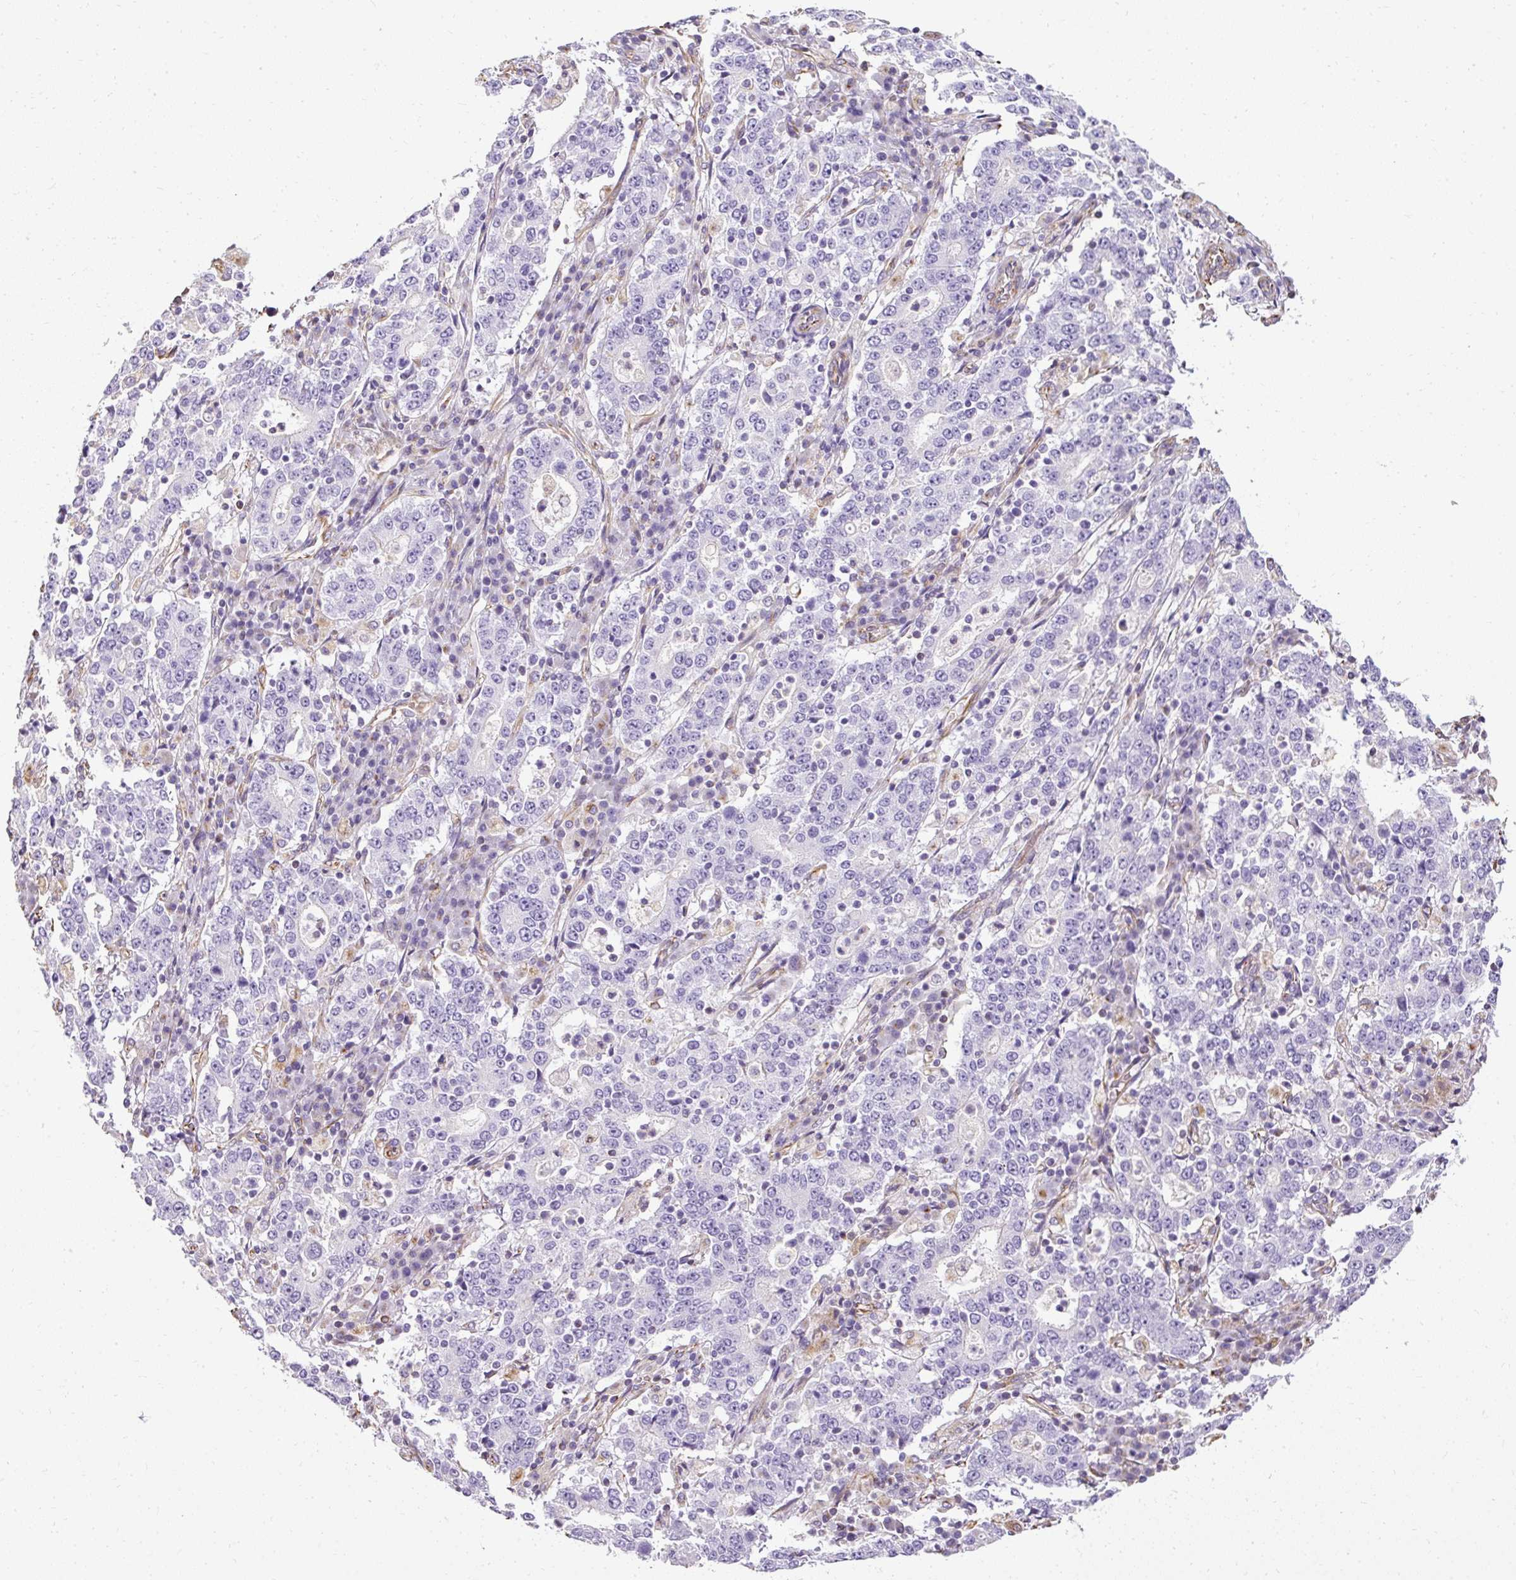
{"staining": {"intensity": "negative", "quantity": "none", "location": "none"}, "tissue": "stomach cancer", "cell_type": "Tumor cells", "image_type": "cancer", "snomed": [{"axis": "morphology", "description": "Adenocarcinoma, NOS"}, {"axis": "topography", "description": "Stomach"}], "caption": "This is an immunohistochemistry (IHC) micrograph of human stomach cancer. There is no expression in tumor cells.", "gene": "PLS1", "patient": {"sex": "male", "age": 59}}